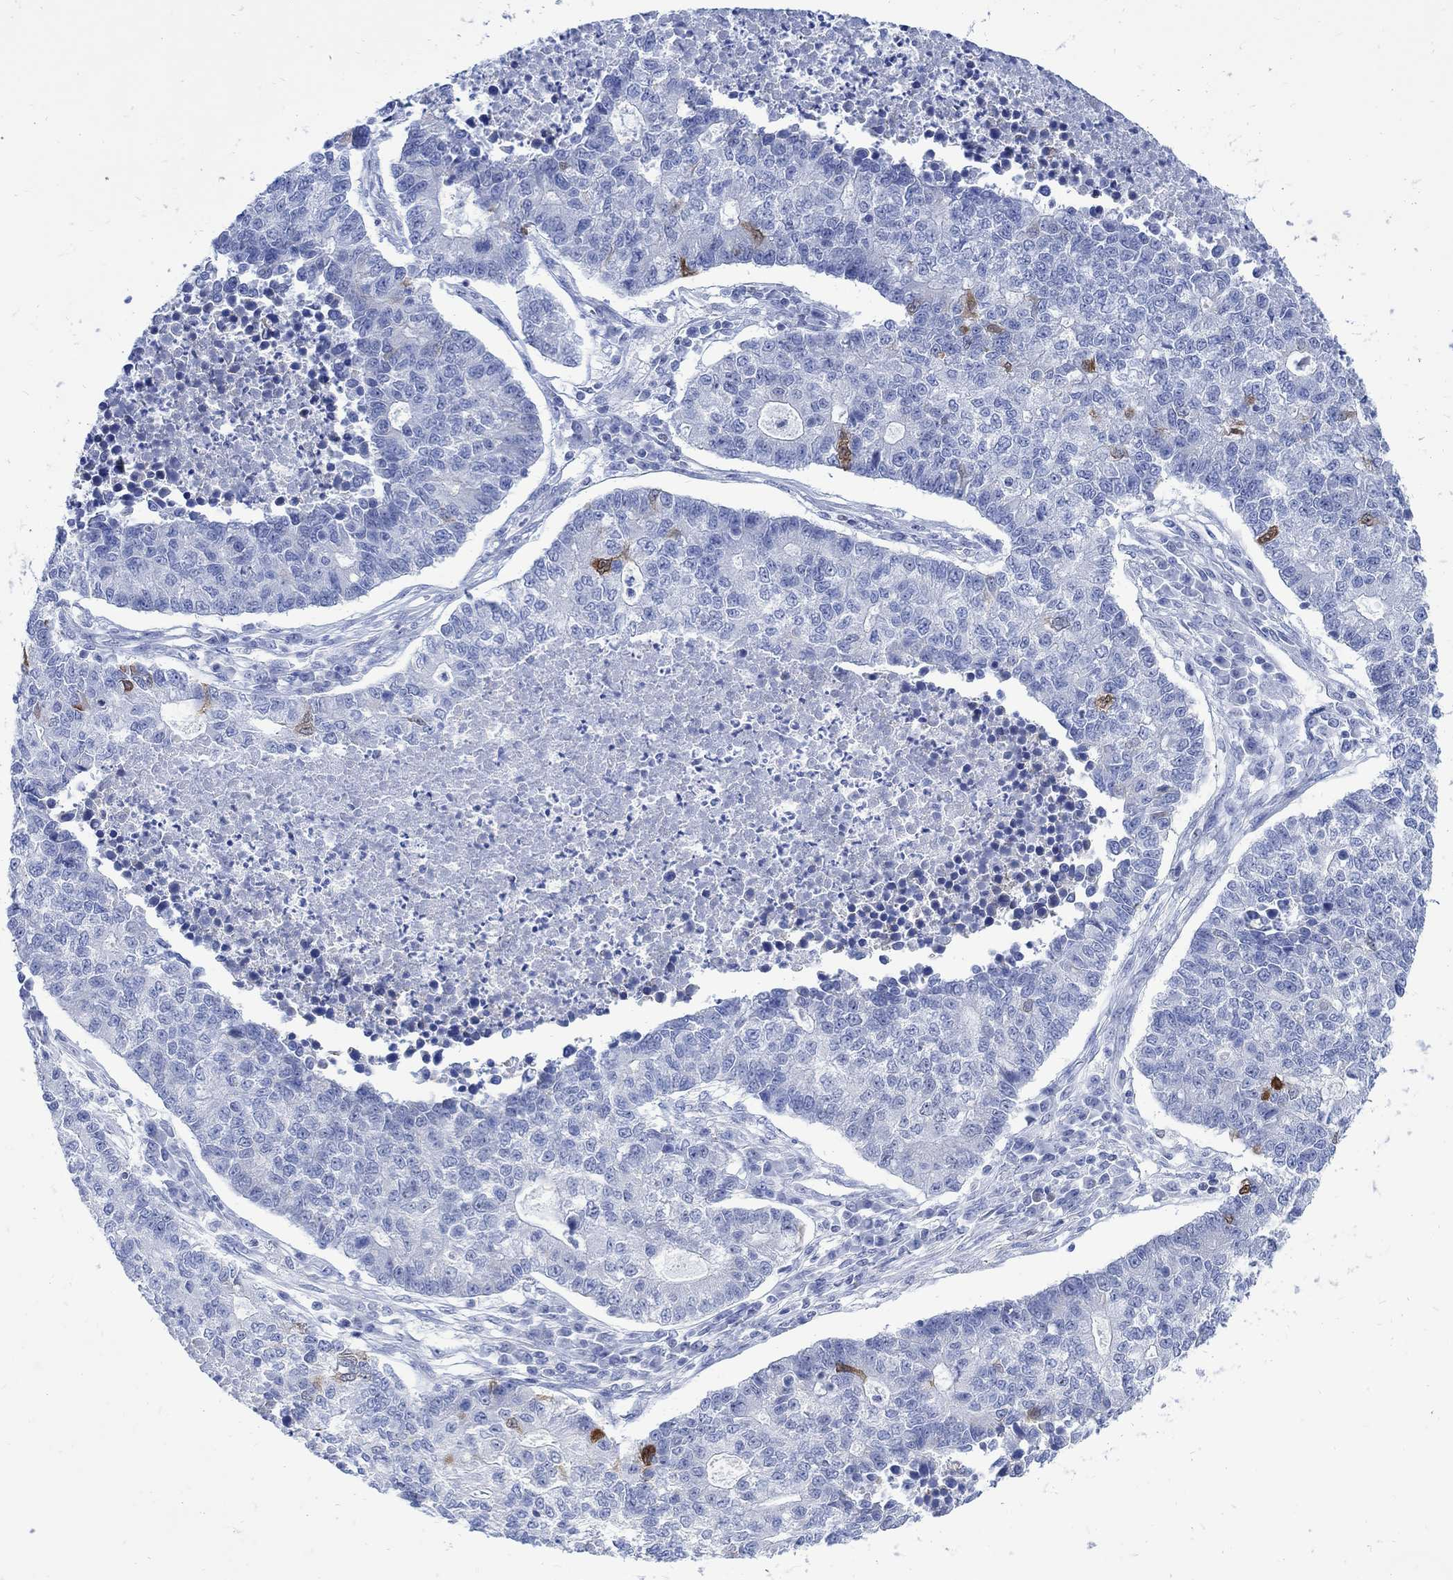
{"staining": {"intensity": "moderate", "quantity": "<25%", "location": "cytoplasmic/membranous"}, "tissue": "lung cancer", "cell_type": "Tumor cells", "image_type": "cancer", "snomed": [{"axis": "morphology", "description": "Adenocarcinoma, NOS"}, {"axis": "topography", "description": "Lung"}], "caption": "This image shows lung cancer (adenocarcinoma) stained with IHC to label a protein in brown. The cytoplasmic/membranous of tumor cells show moderate positivity for the protein. Nuclei are counter-stained blue.", "gene": "CPLX2", "patient": {"sex": "male", "age": 57}}